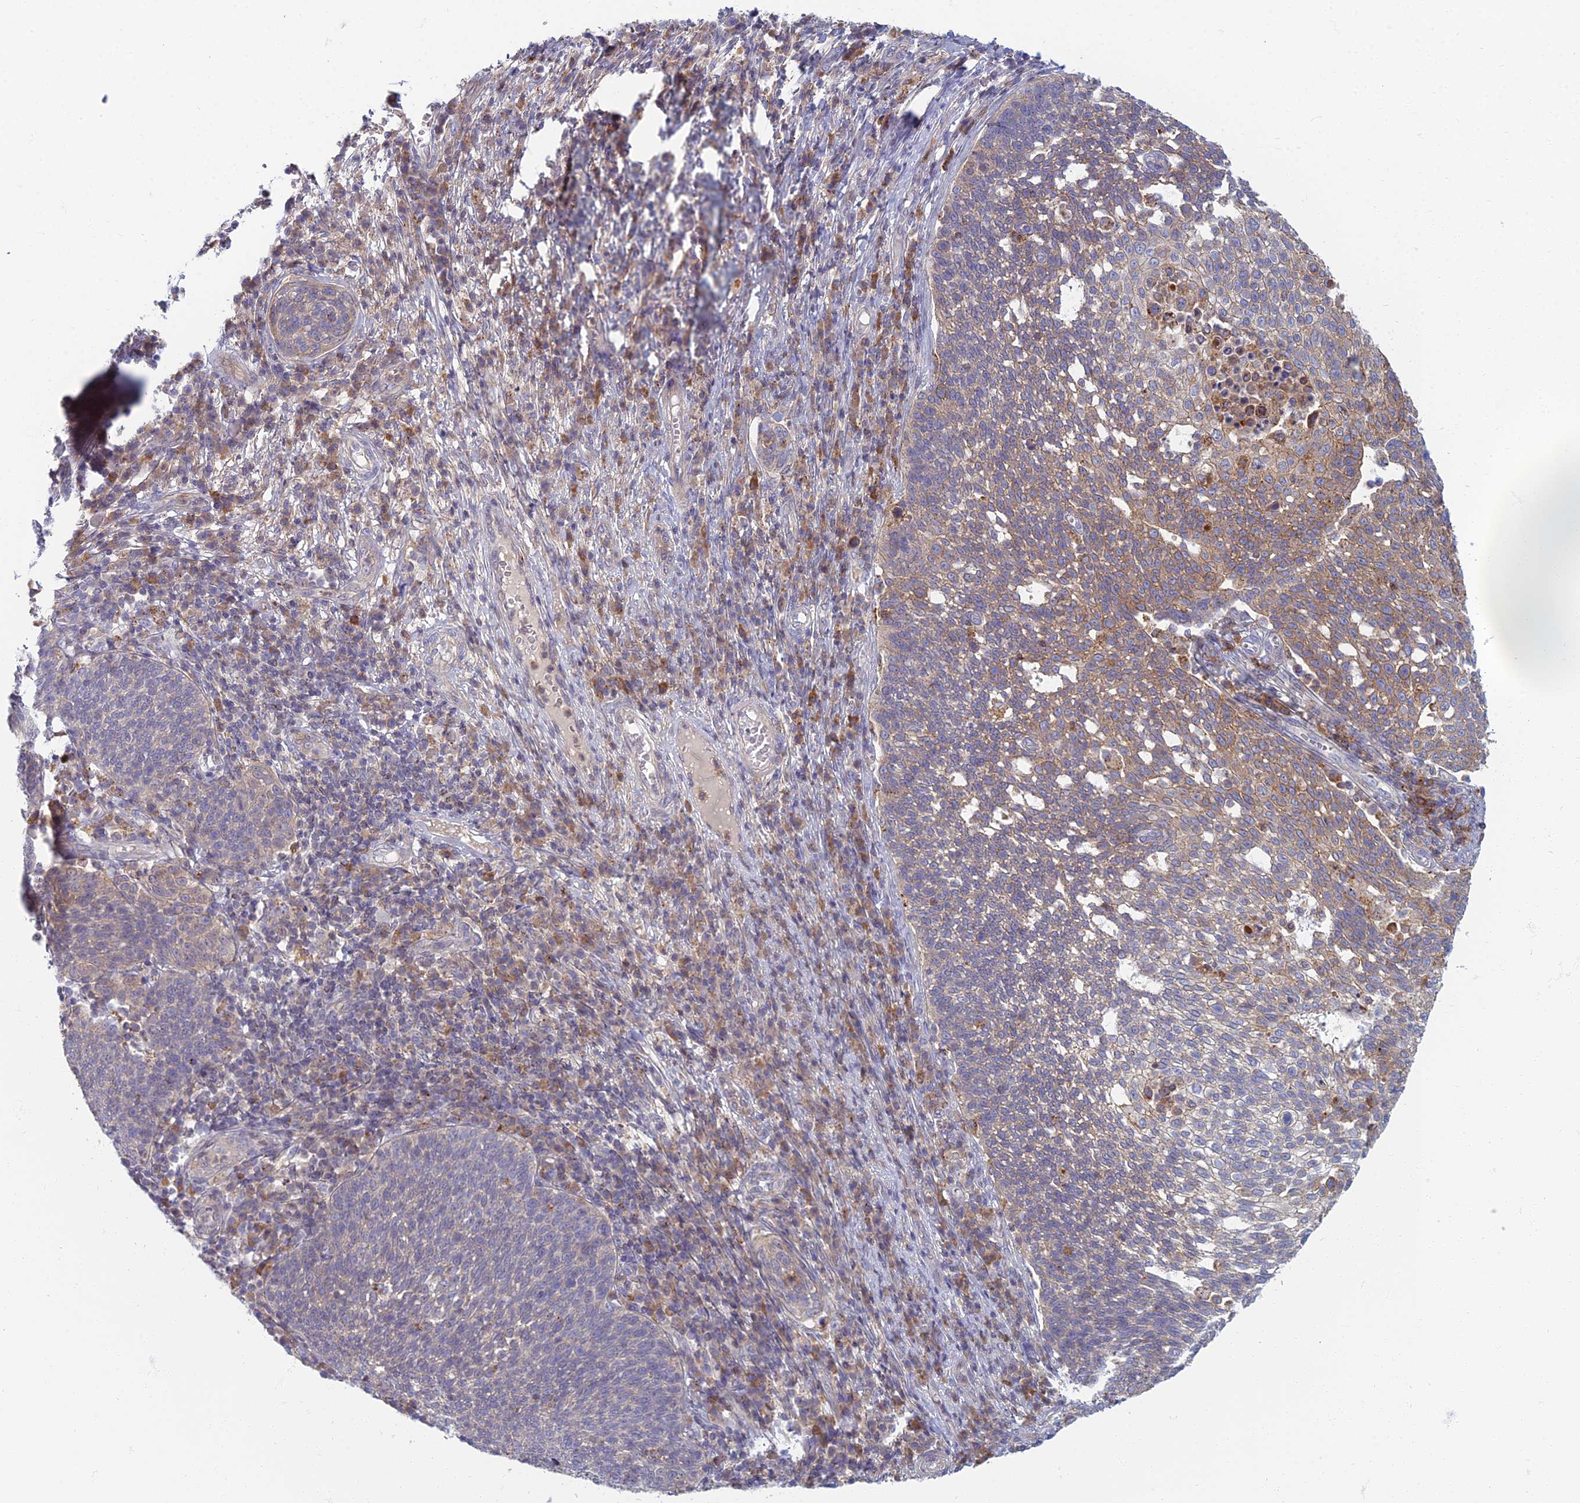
{"staining": {"intensity": "weak", "quantity": "25%-75%", "location": "cytoplasmic/membranous"}, "tissue": "cervical cancer", "cell_type": "Tumor cells", "image_type": "cancer", "snomed": [{"axis": "morphology", "description": "Squamous cell carcinoma, NOS"}, {"axis": "topography", "description": "Cervix"}], "caption": "Immunohistochemical staining of cervical cancer (squamous cell carcinoma) reveals low levels of weak cytoplasmic/membranous protein expression in about 25%-75% of tumor cells. (Brightfield microscopy of DAB IHC at high magnification).", "gene": "CHMP4B", "patient": {"sex": "female", "age": 34}}